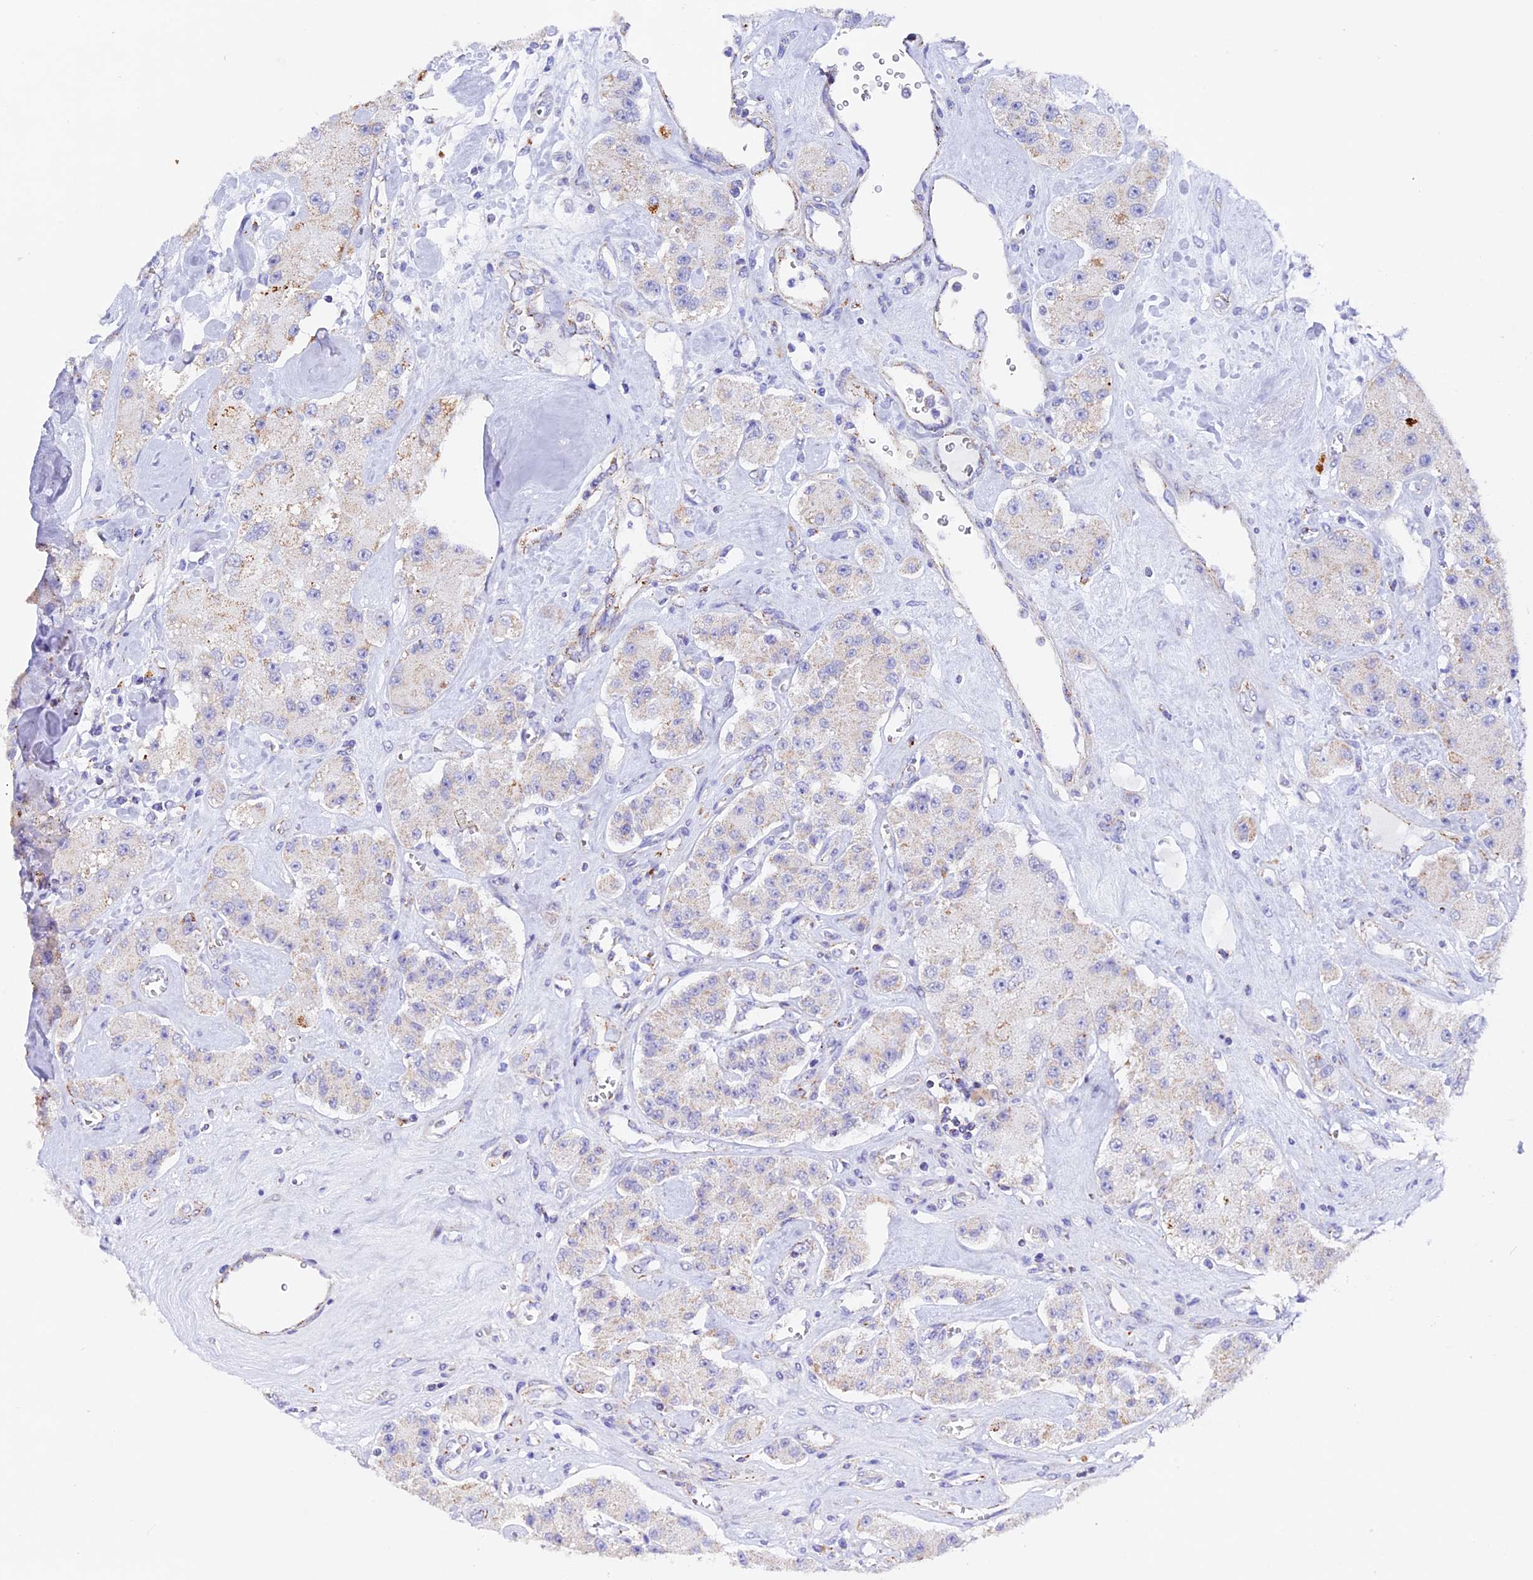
{"staining": {"intensity": "negative", "quantity": "none", "location": "none"}, "tissue": "carcinoid", "cell_type": "Tumor cells", "image_type": "cancer", "snomed": [{"axis": "morphology", "description": "Carcinoid, malignant, NOS"}, {"axis": "topography", "description": "Pancreas"}], "caption": "Immunohistochemistry (IHC) of human carcinoid reveals no positivity in tumor cells.", "gene": "TFAM", "patient": {"sex": "male", "age": 41}}